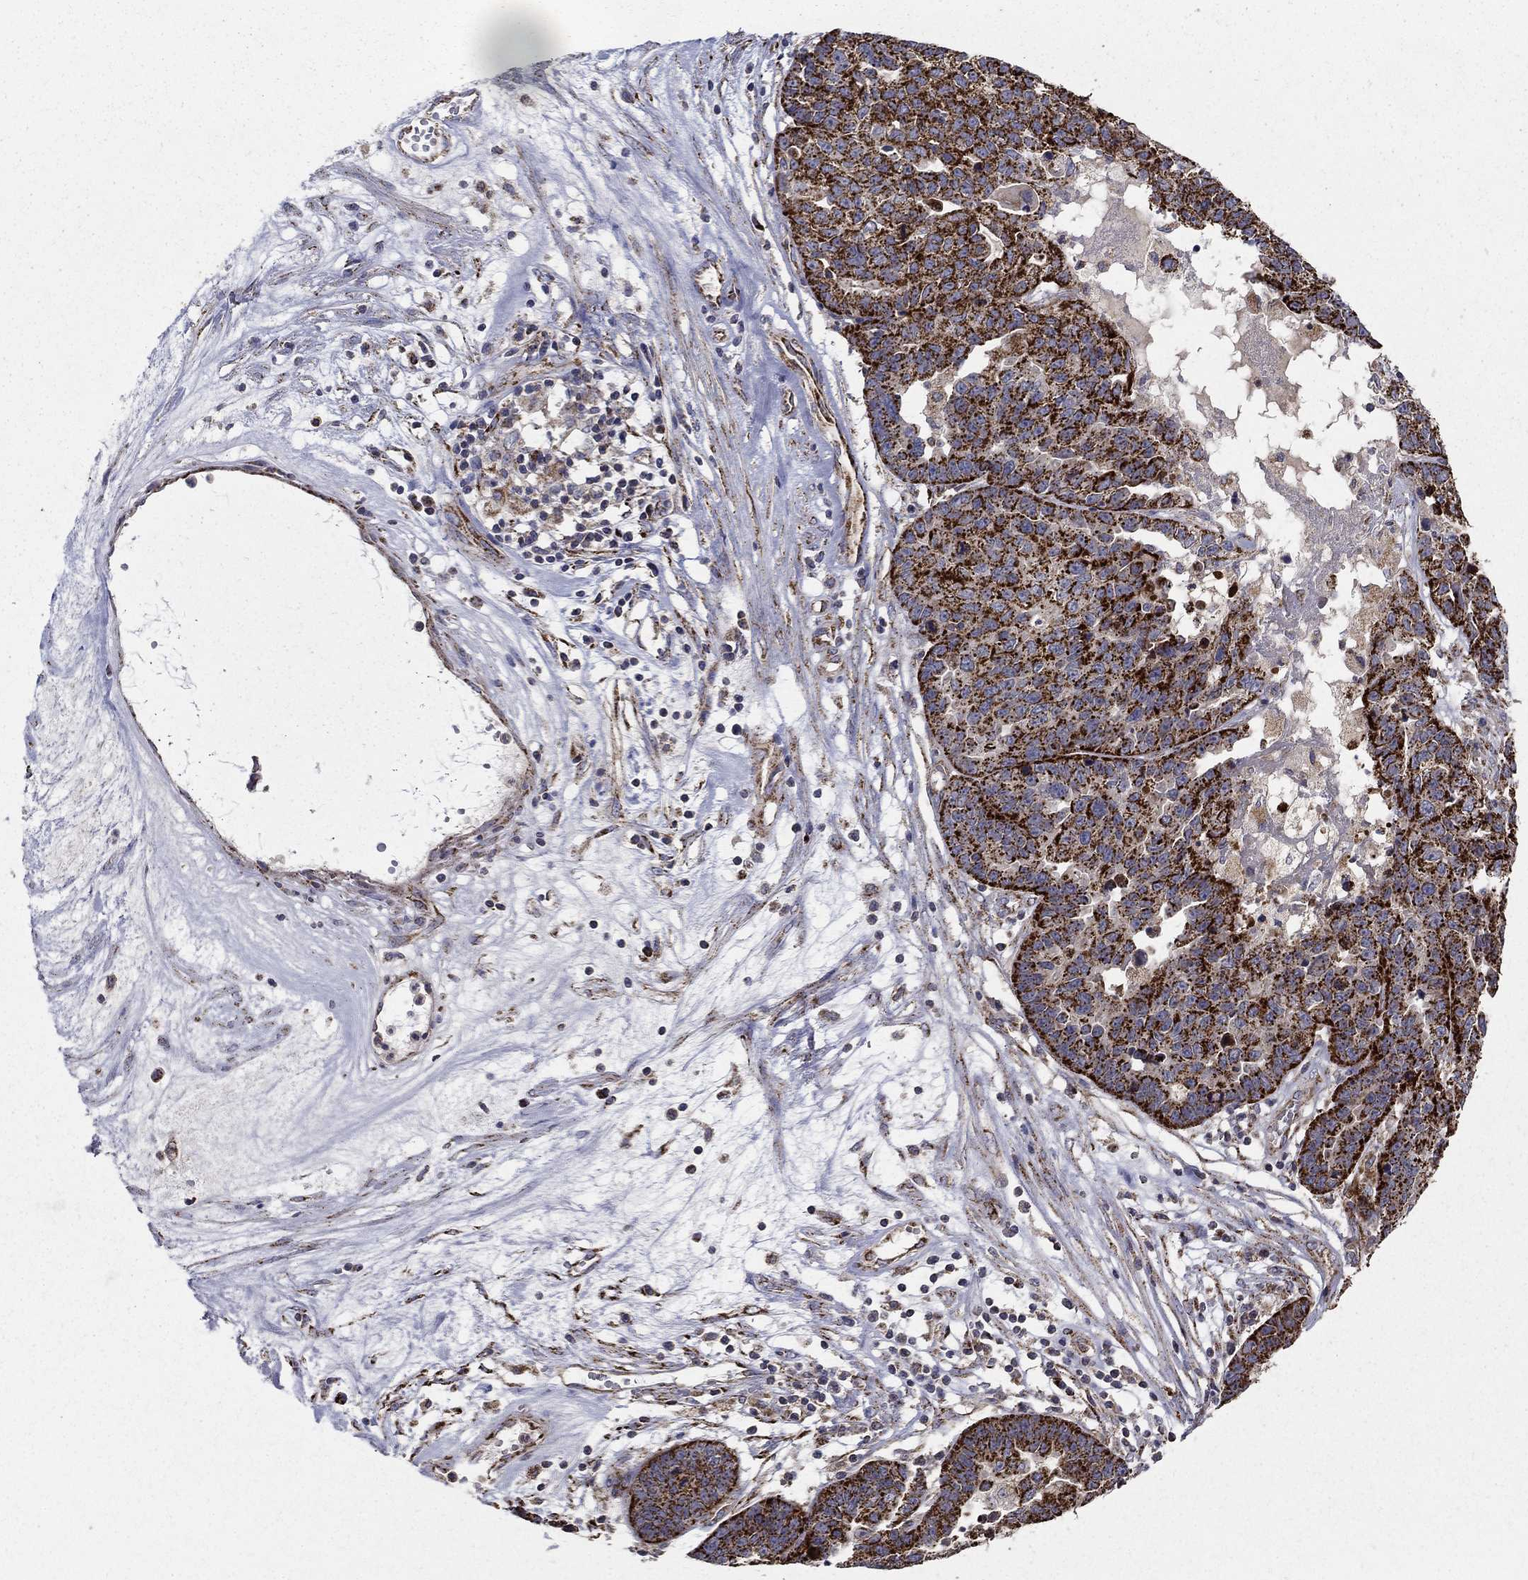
{"staining": {"intensity": "strong", "quantity": ">75%", "location": "cytoplasmic/membranous"}, "tissue": "ovarian cancer", "cell_type": "Tumor cells", "image_type": "cancer", "snomed": [{"axis": "morphology", "description": "Cystadenocarcinoma, serous, NOS"}, {"axis": "topography", "description": "Ovary"}], "caption": "Immunohistochemical staining of ovarian serous cystadenocarcinoma displays high levels of strong cytoplasmic/membranous expression in about >75% of tumor cells. The staining is performed using DAB (3,3'-diaminobenzidine) brown chromogen to label protein expression. The nuclei are counter-stained blue using hematoxylin.", "gene": "GCSH", "patient": {"sex": "female", "age": 87}}